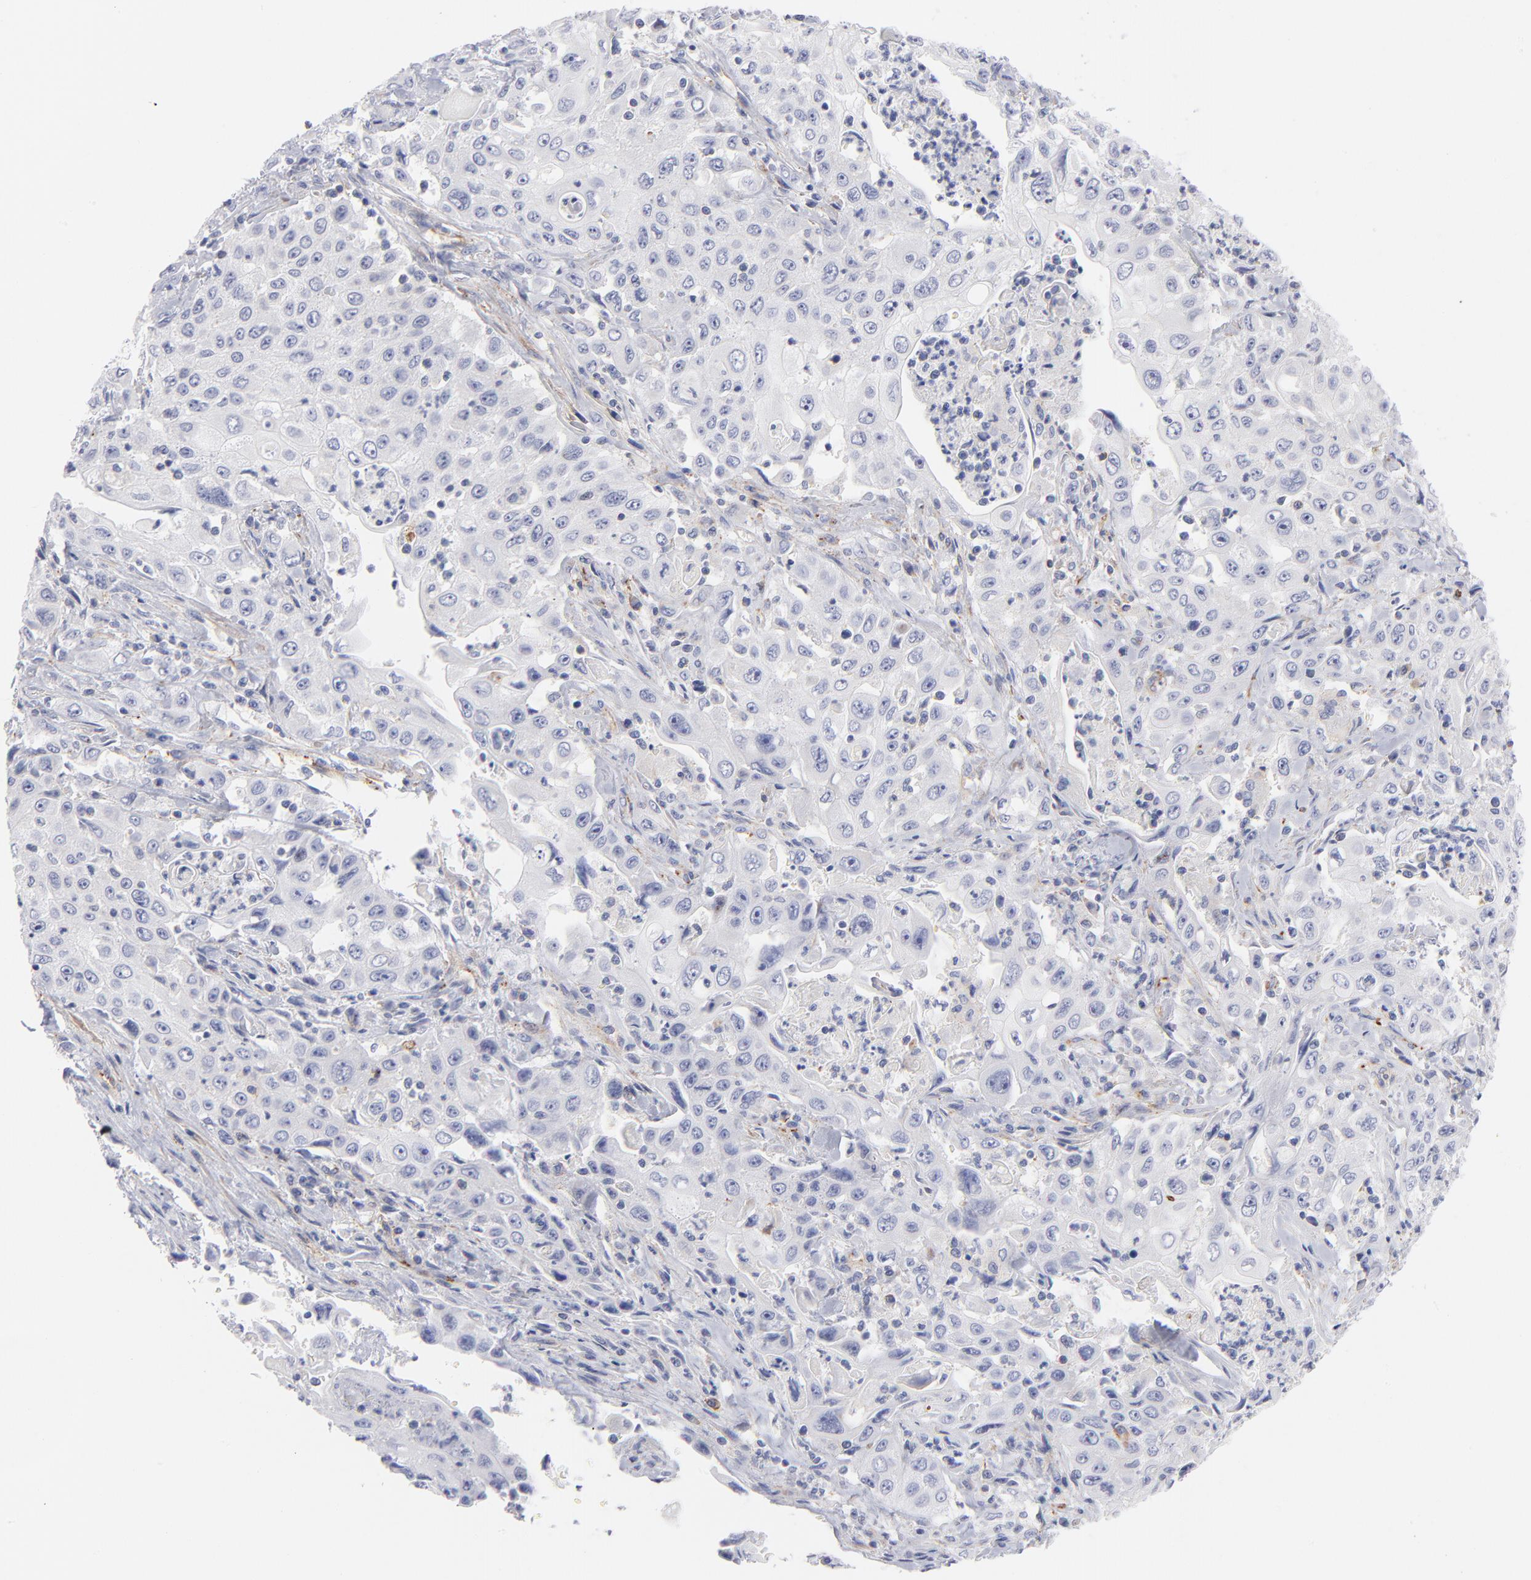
{"staining": {"intensity": "negative", "quantity": "none", "location": "none"}, "tissue": "pancreatic cancer", "cell_type": "Tumor cells", "image_type": "cancer", "snomed": [{"axis": "morphology", "description": "Adenocarcinoma, NOS"}, {"axis": "topography", "description": "Pancreas"}], "caption": "Adenocarcinoma (pancreatic) was stained to show a protein in brown. There is no significant positivity in tumor cells.", "gene": "ACTA2", "patient": {"sex": "male", "age": 70}}